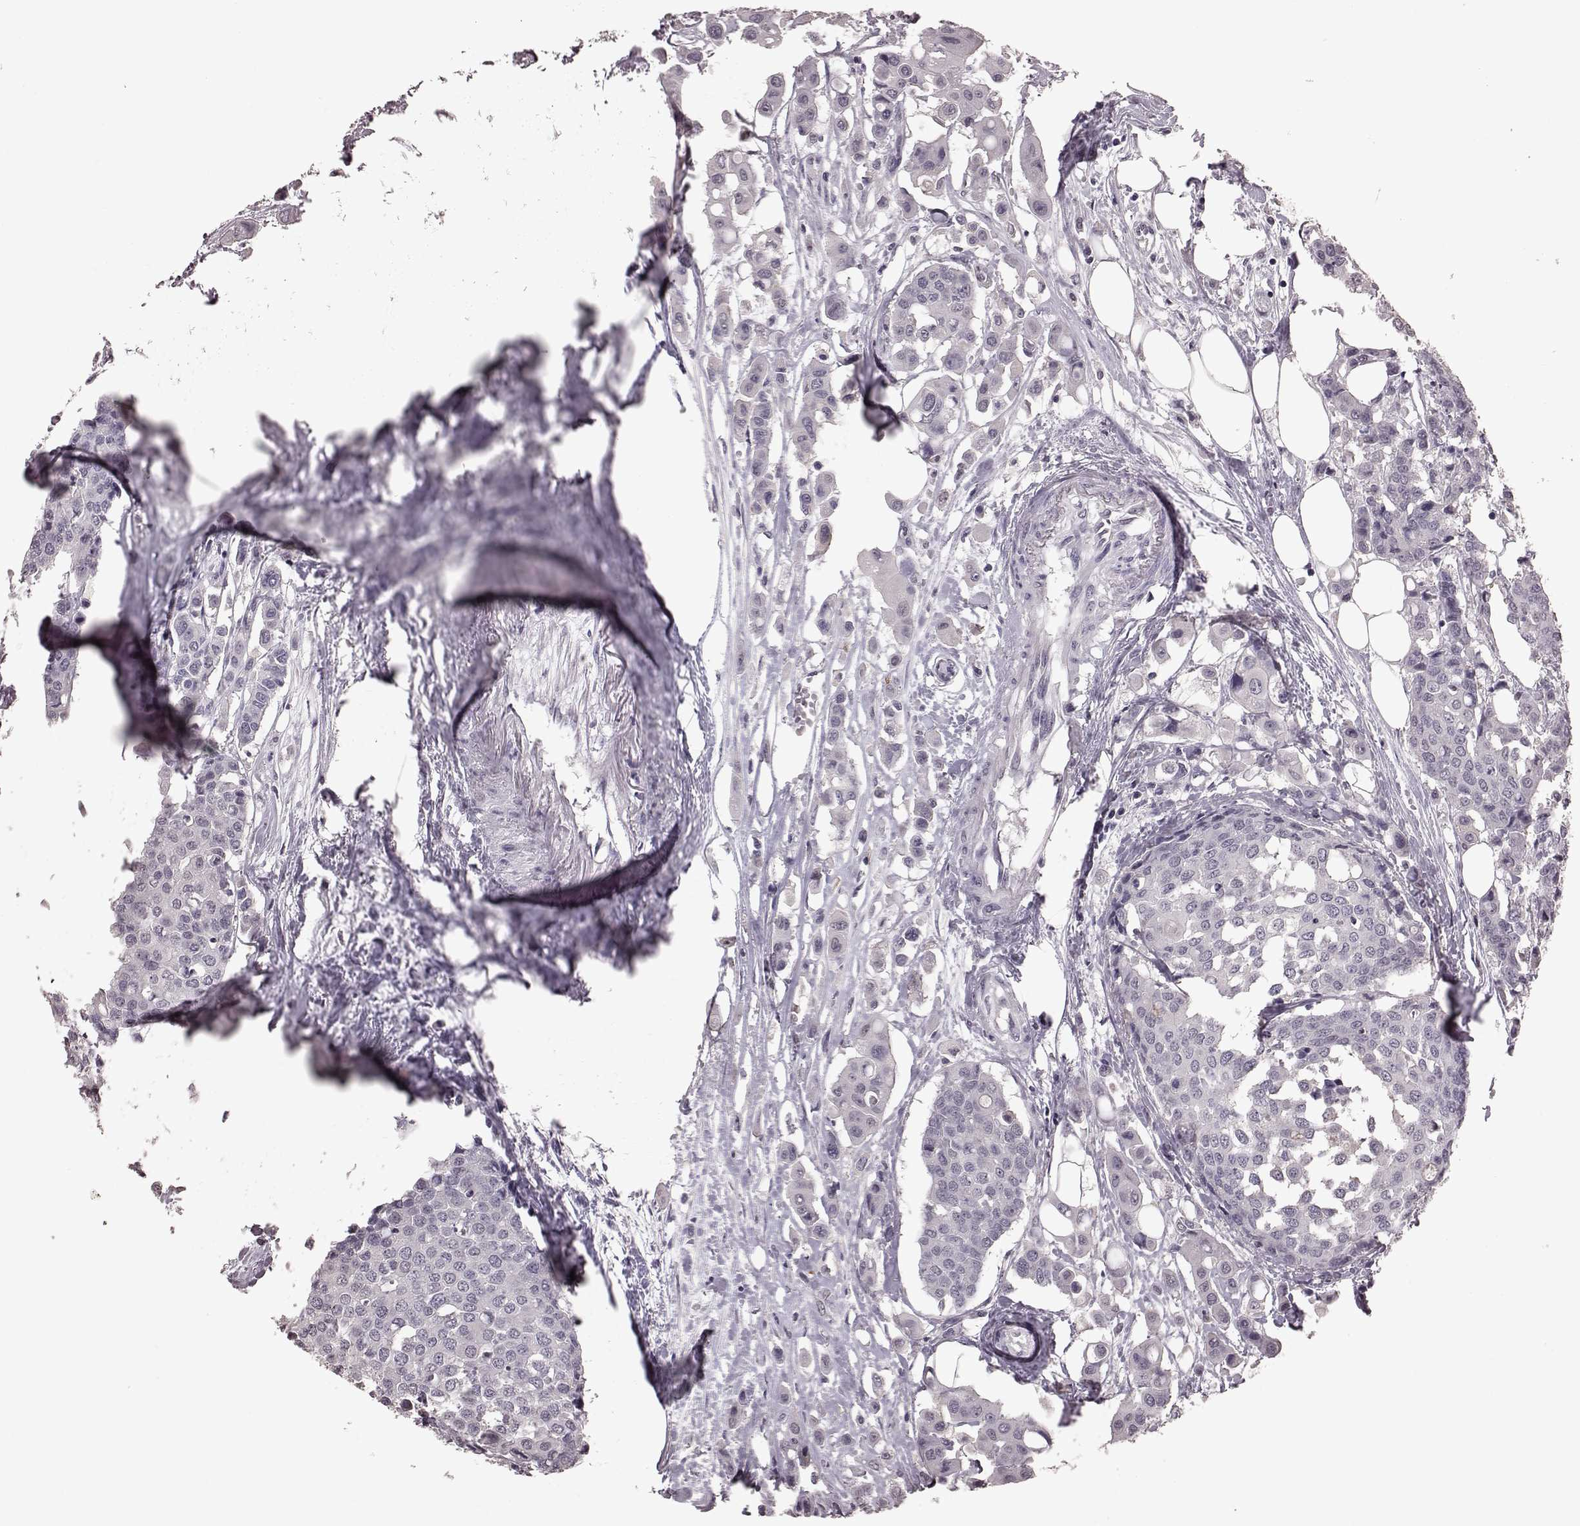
{"staining": {"intensity": "negative", "quantity": "none", "location": "none"}, "tissue": "carcinoid", "cell_type": "Tumor cells", "image_type": "cancer", "snomed": [{"axis": "morphology", "description": "Carcinoid, malignant, NOS"}, {"axis": "topography", "description": "Colon"}], "caption": "A micrograph of human carcinoid is negative for staining in tumor cells.", "gene": "TSKS", "patient": {"sex": "male", "age": 81}}